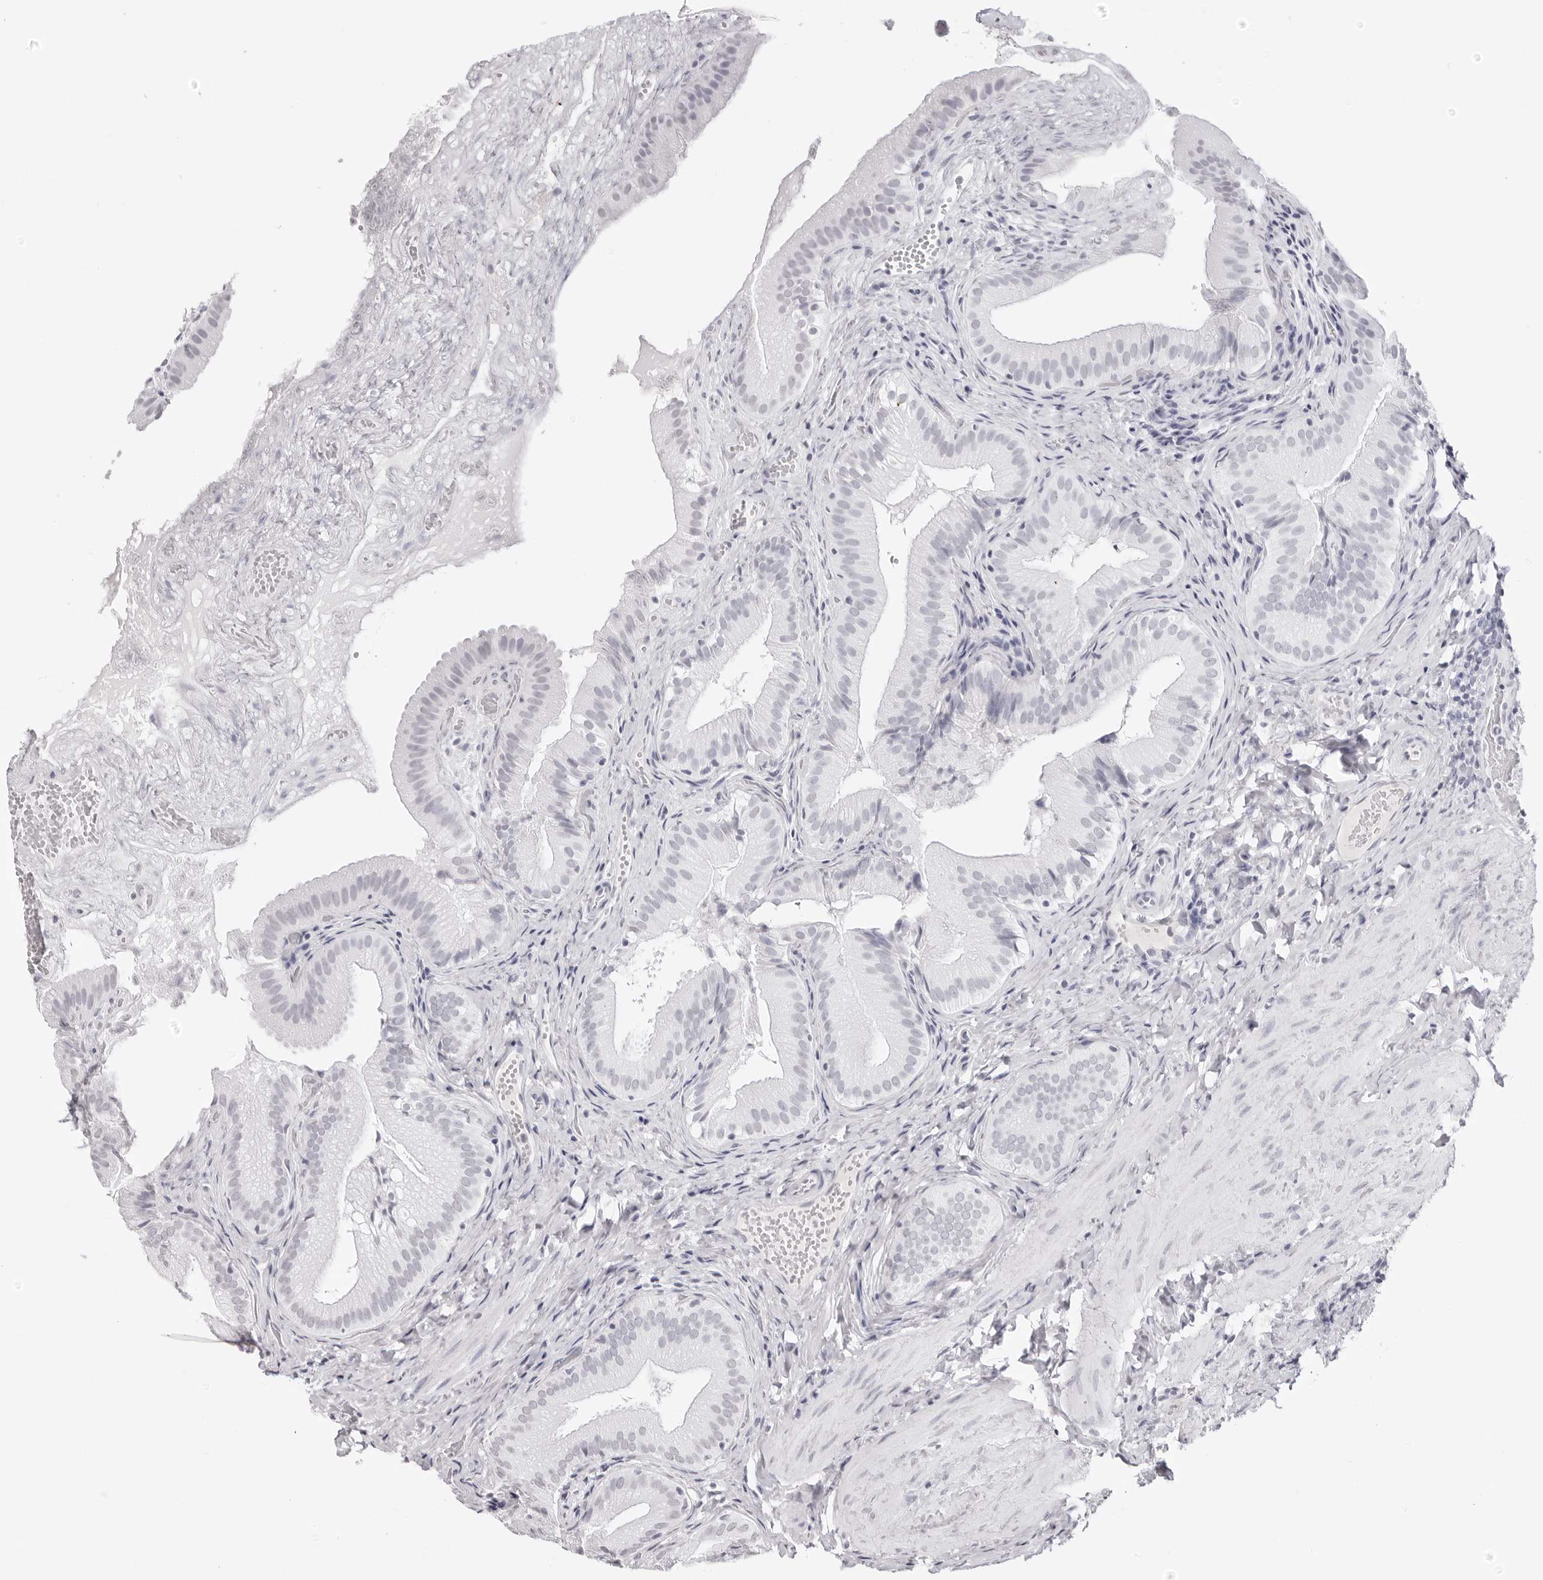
{"staining": {"intensity": "negative", "quantity": "none", "location": "none"}, "tissue": "gallbladder", "cell_type": "Glandular cells", "image_type": "normal", "snomed": [{"axis": "morphology", "description": "Normal tissue, NOS"}, {"axis": "topography", "description": "Gallbladder"}], "caption": "Protein analysis of normal gallbladder displays no significant expression in glandular cells.", "gene": "CST5", "patient": {"sex": "female", "age": 30}}